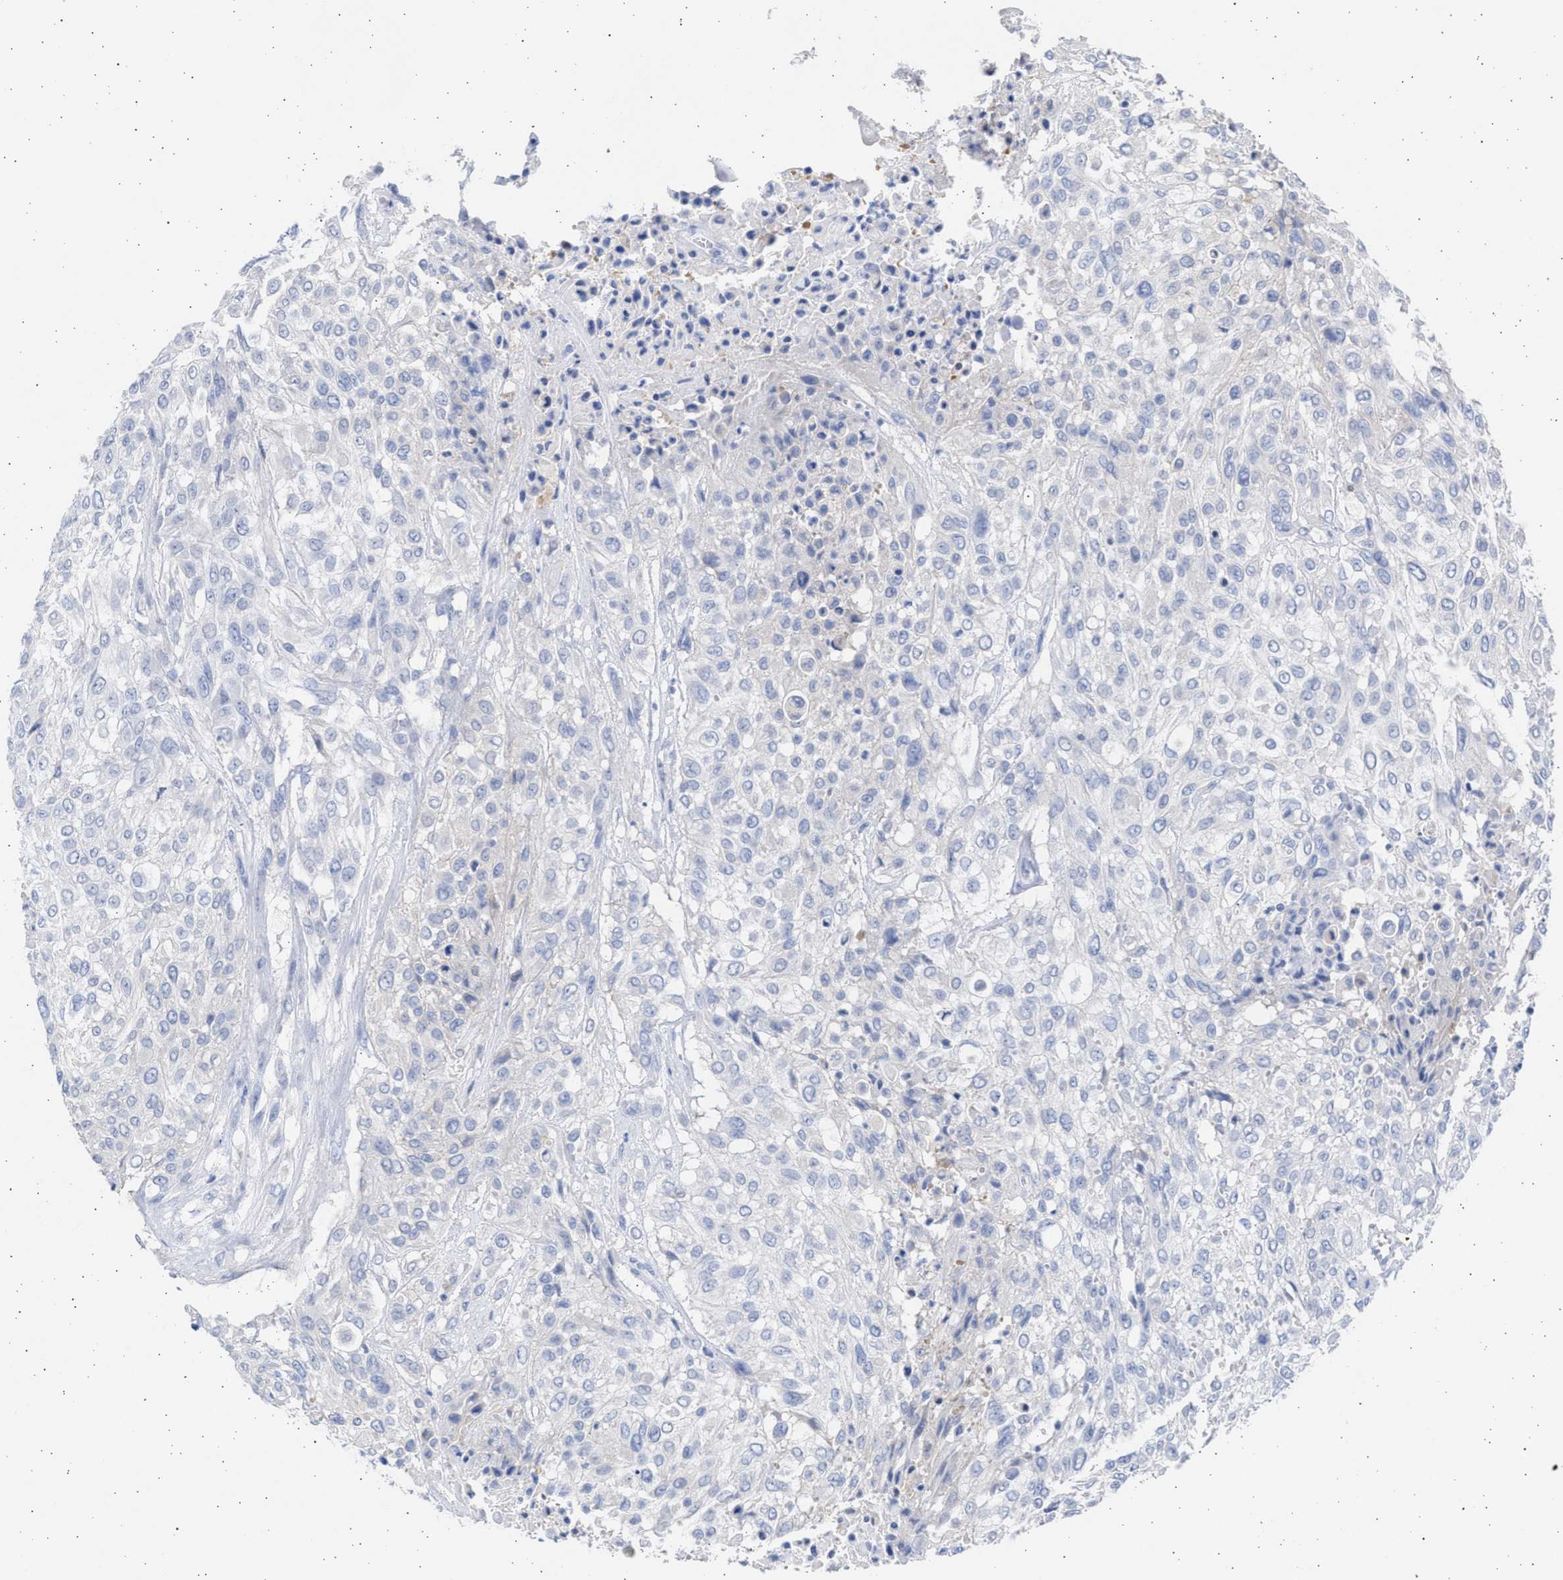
{"staining": {"intensity": "negative", "quantity": "none", "location": "none"}, "tissue": "urothelial cancer", "cell_type": "Tumor cells", "image_type": "cancer", "snomed": [{"axis": "morphology", "description": "Urothelial carcinoma, High grade"}, {"axis": "topography", "description": "Urinary bladder"}], "caption": "Histopathology image shows no protein expression in tumor cells of urothelial carcinoma (high-grade) tissue.", "gene": "ALDOC", "patient": {"sex": "male", "age": 57}}